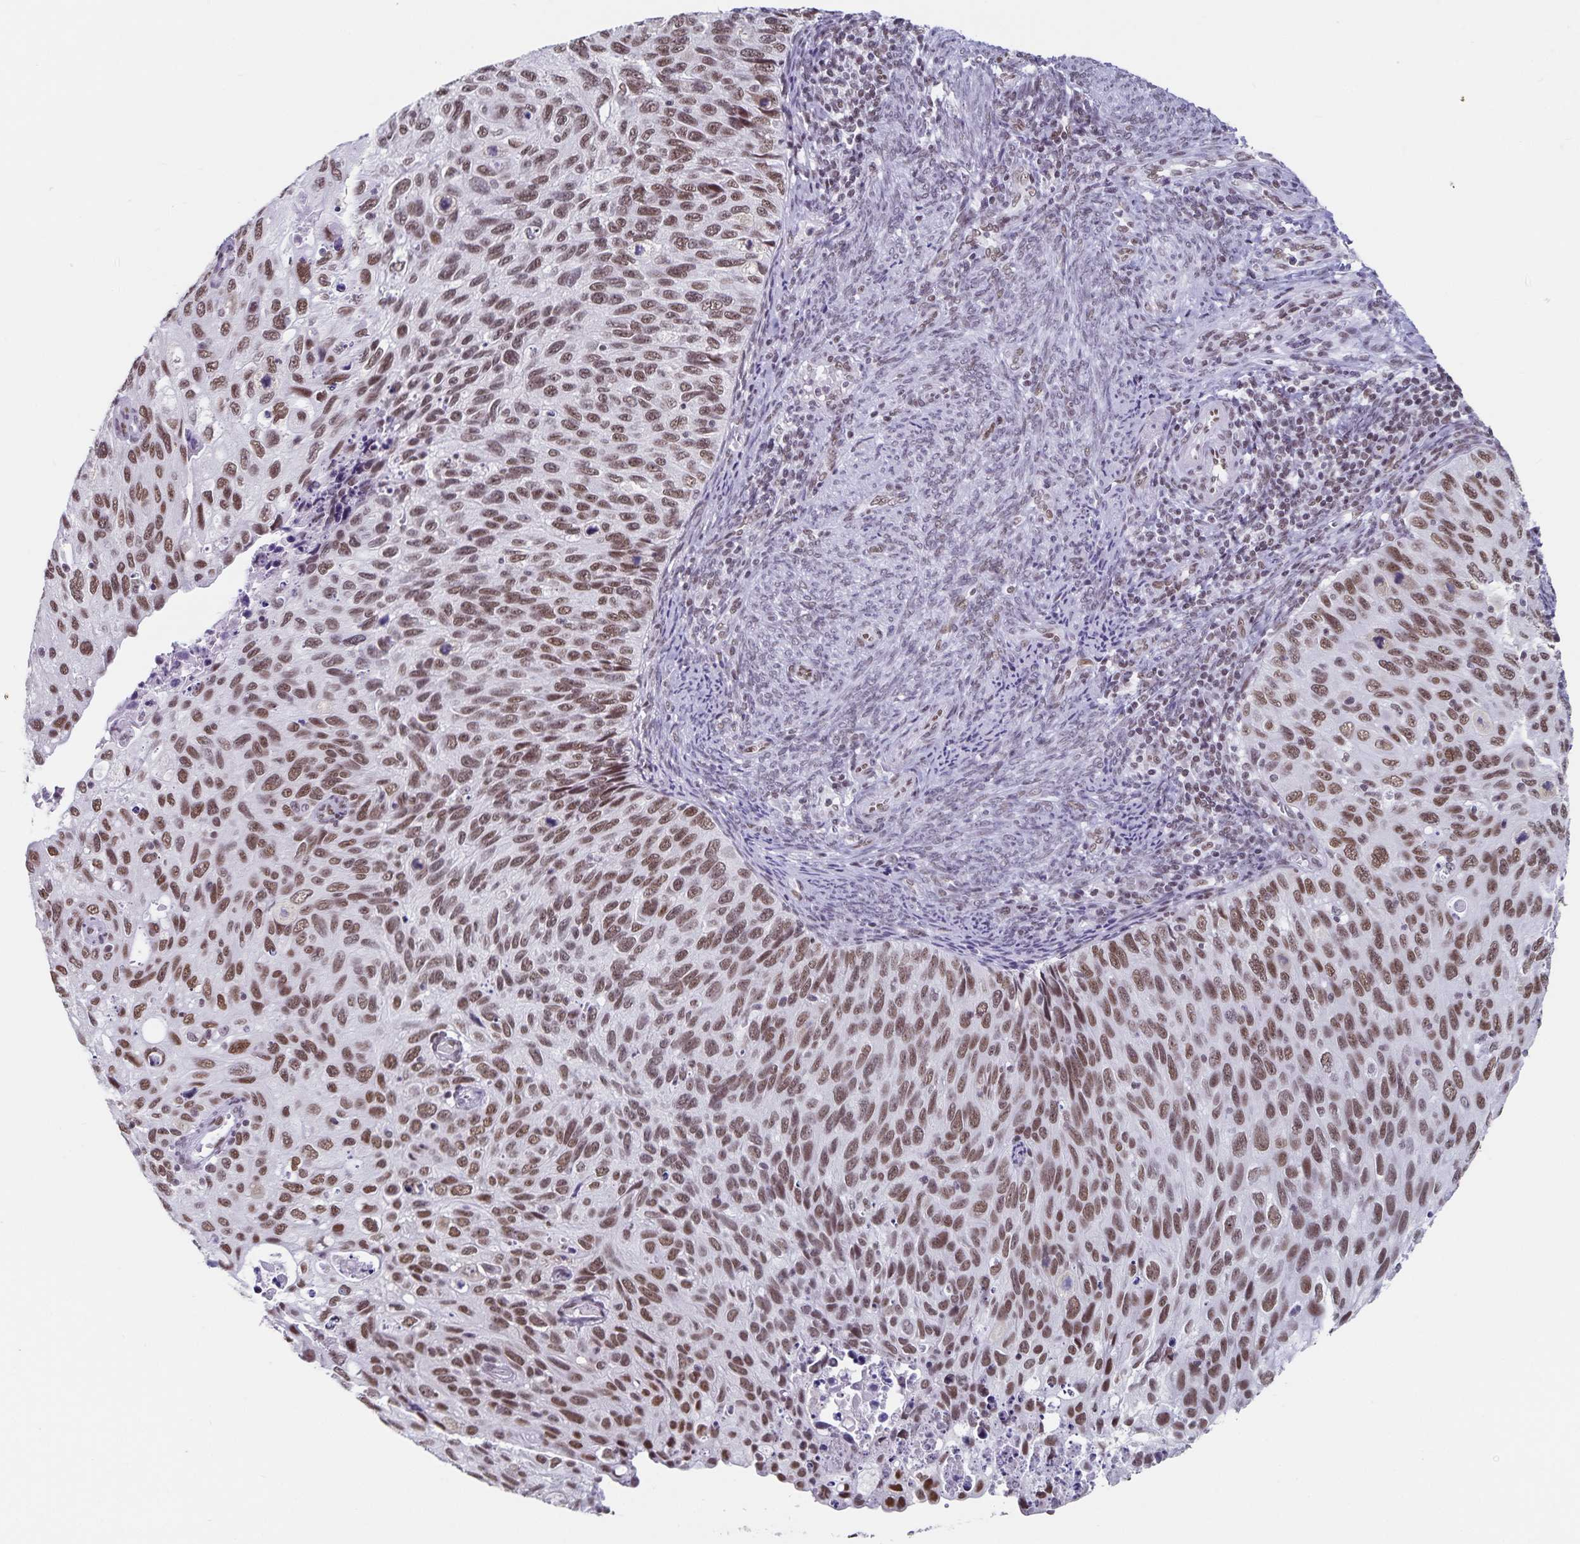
{"staining": {"intensity": "moderate", "quantity": ">75%", "location": "nuclear"}, "tissue": "cervical cancer", "cell_type": "Tumor cells", "image_type": "cancer", "snomed": [{"axis": "morphology", "description": "Squamous cell carcinoma, NOS"}, {"axis": "topography", "description": "Cervix"}], "caption": "This is a micrograph of immunohistochemistry (IHC) staining of squamous cell carcinoma (cervical), which shows moderate expression in the nuclear of tumor cells.", "gene": "PBX2", "patient": {"sex": "female", "age": 70}}